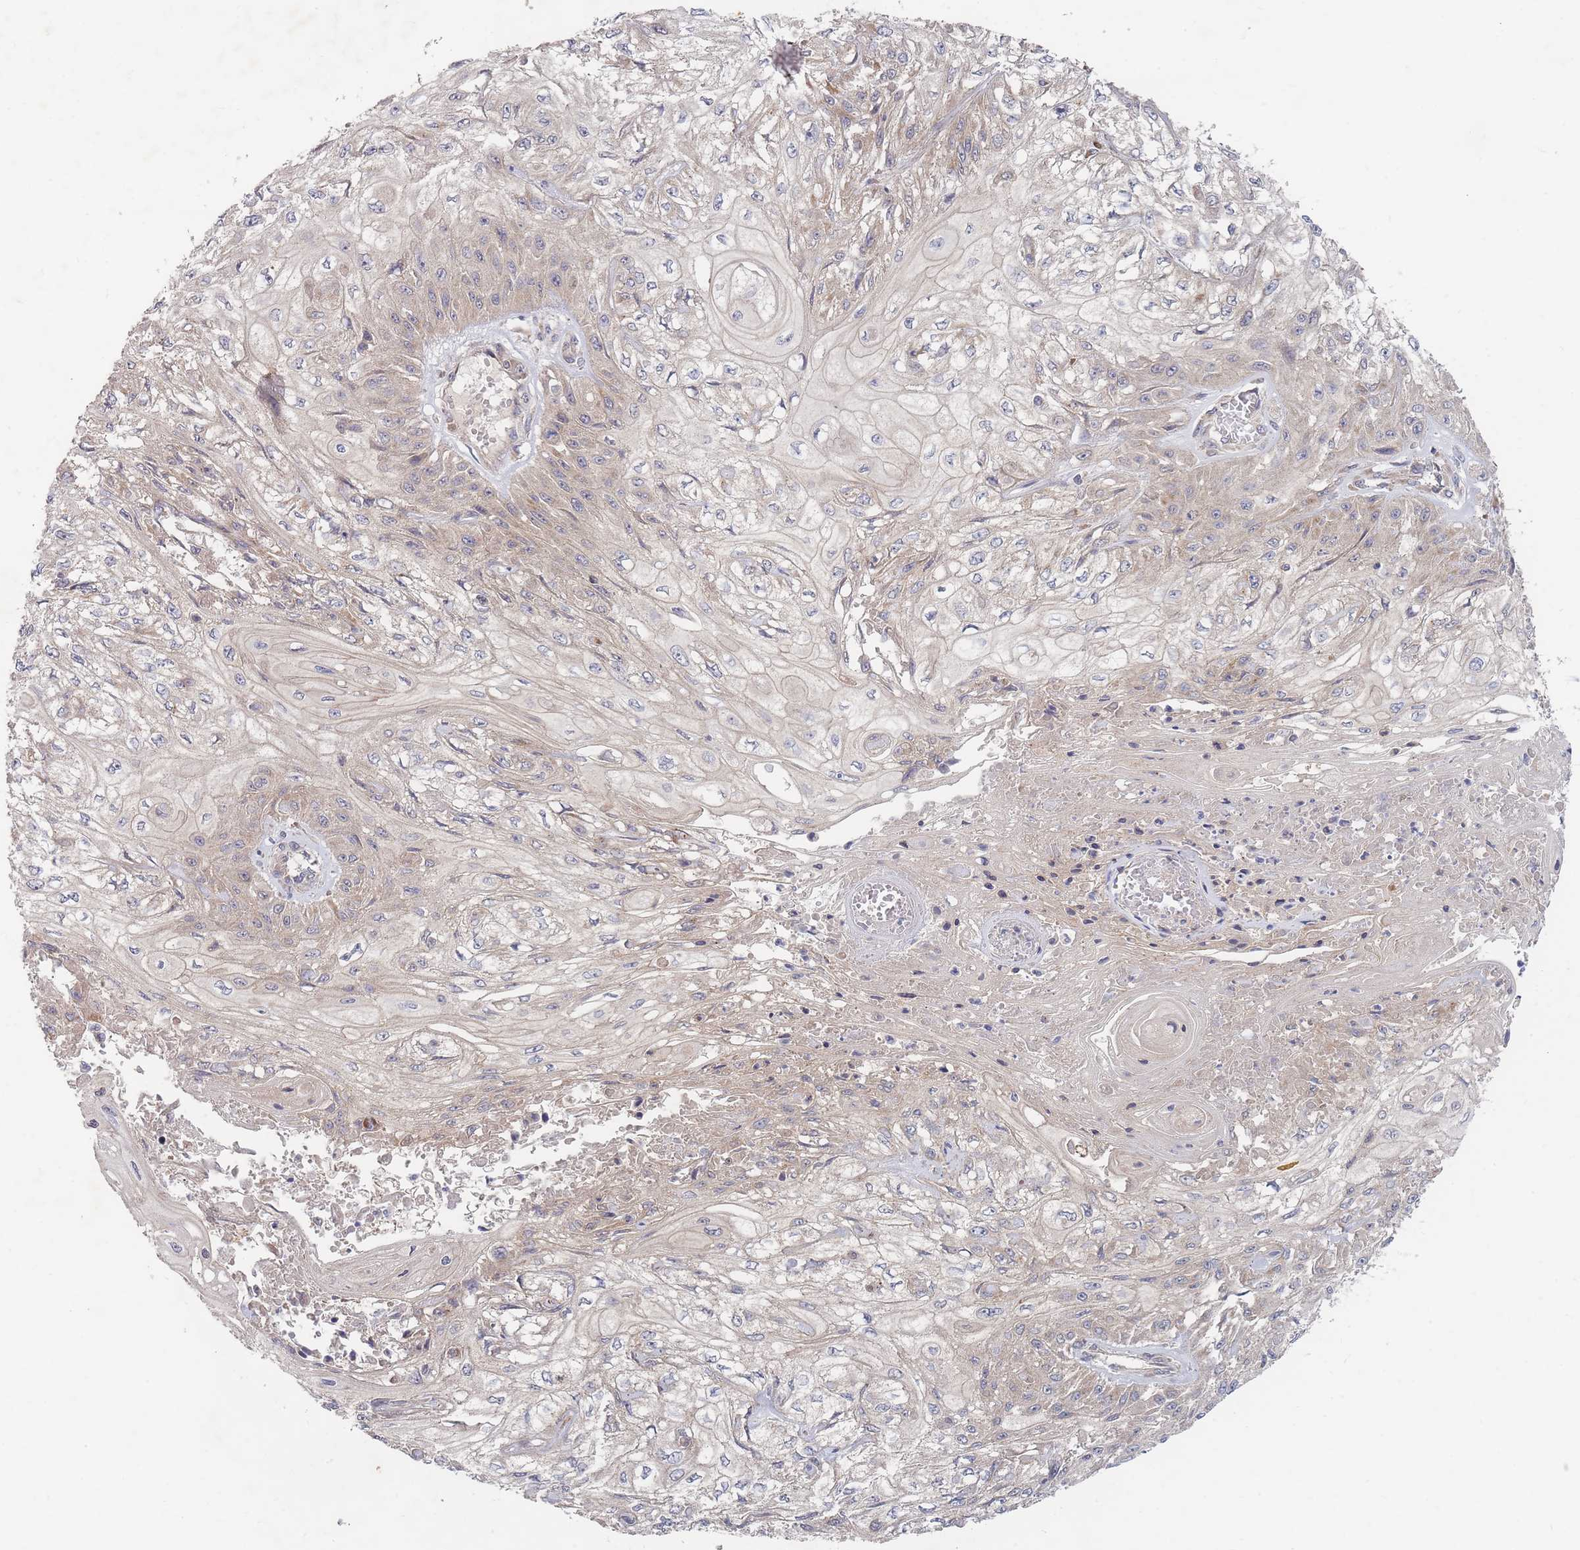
{"staining": {"intensity": "negative", "quantity": "none", "location": "none"}, "tissue": "skin cancer", "cell_type": "Tumor cells", "image_type": "cancer", "snomed": [{"axis": "morphology", "description": "Squamous cell carcinoma, NOS"}, {"axis": "morphology", "description": "Squamous cell carcinoma, metastatic, NOS"}, {"axis": "topography", "description": "Skin"}, {"axis": "topography", "description": "Lymph node"}], "caption": "A high-resolution micrograph shows immunohistochemistry staining of squamous cell carcinoma (skin), which exhibits no significant expression in tumor cells. (DAB immunohistochemistry visualized using brightfield microscopy, high magnification).", "gene": "SLC35F5", "patient": {"sex": "male", "age": 75}}